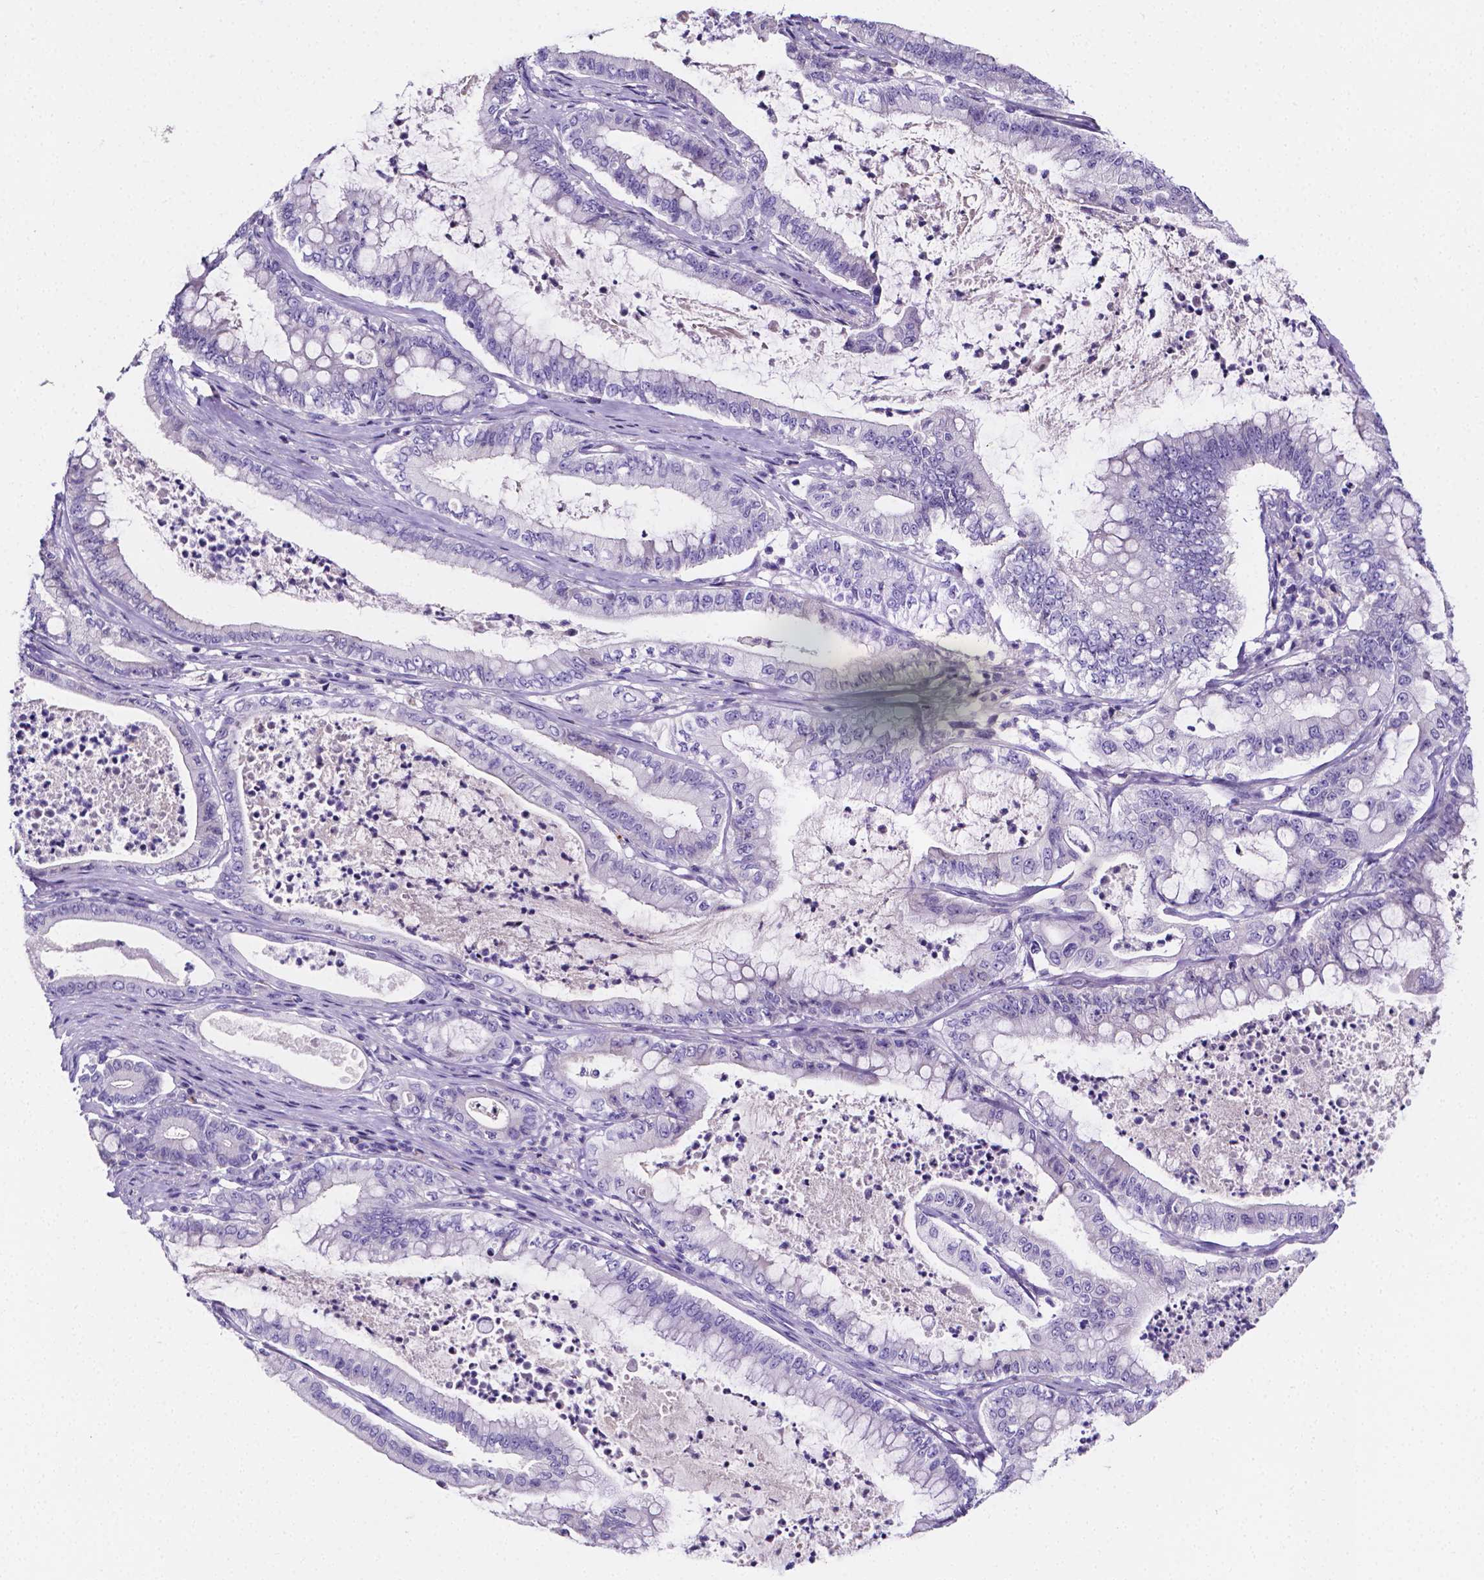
{"staining": {"intensity": "negative", "quantity": "none", "location": "none"}, "tissue": "pancreatic cancer", "cell_type": "Tumor cells", "image_type": "cancer", "snomed": [{"axis": "morphology", "description": "Adenocarcinoma, NOS"}, {"axis": "topography", "description": "Pancreas"}], "caption": "Tumor cells are negative for brown protein staining in pancreatic cancer.", "gene": "NRGN", "patient": {"sex": "male", "age": 71}}